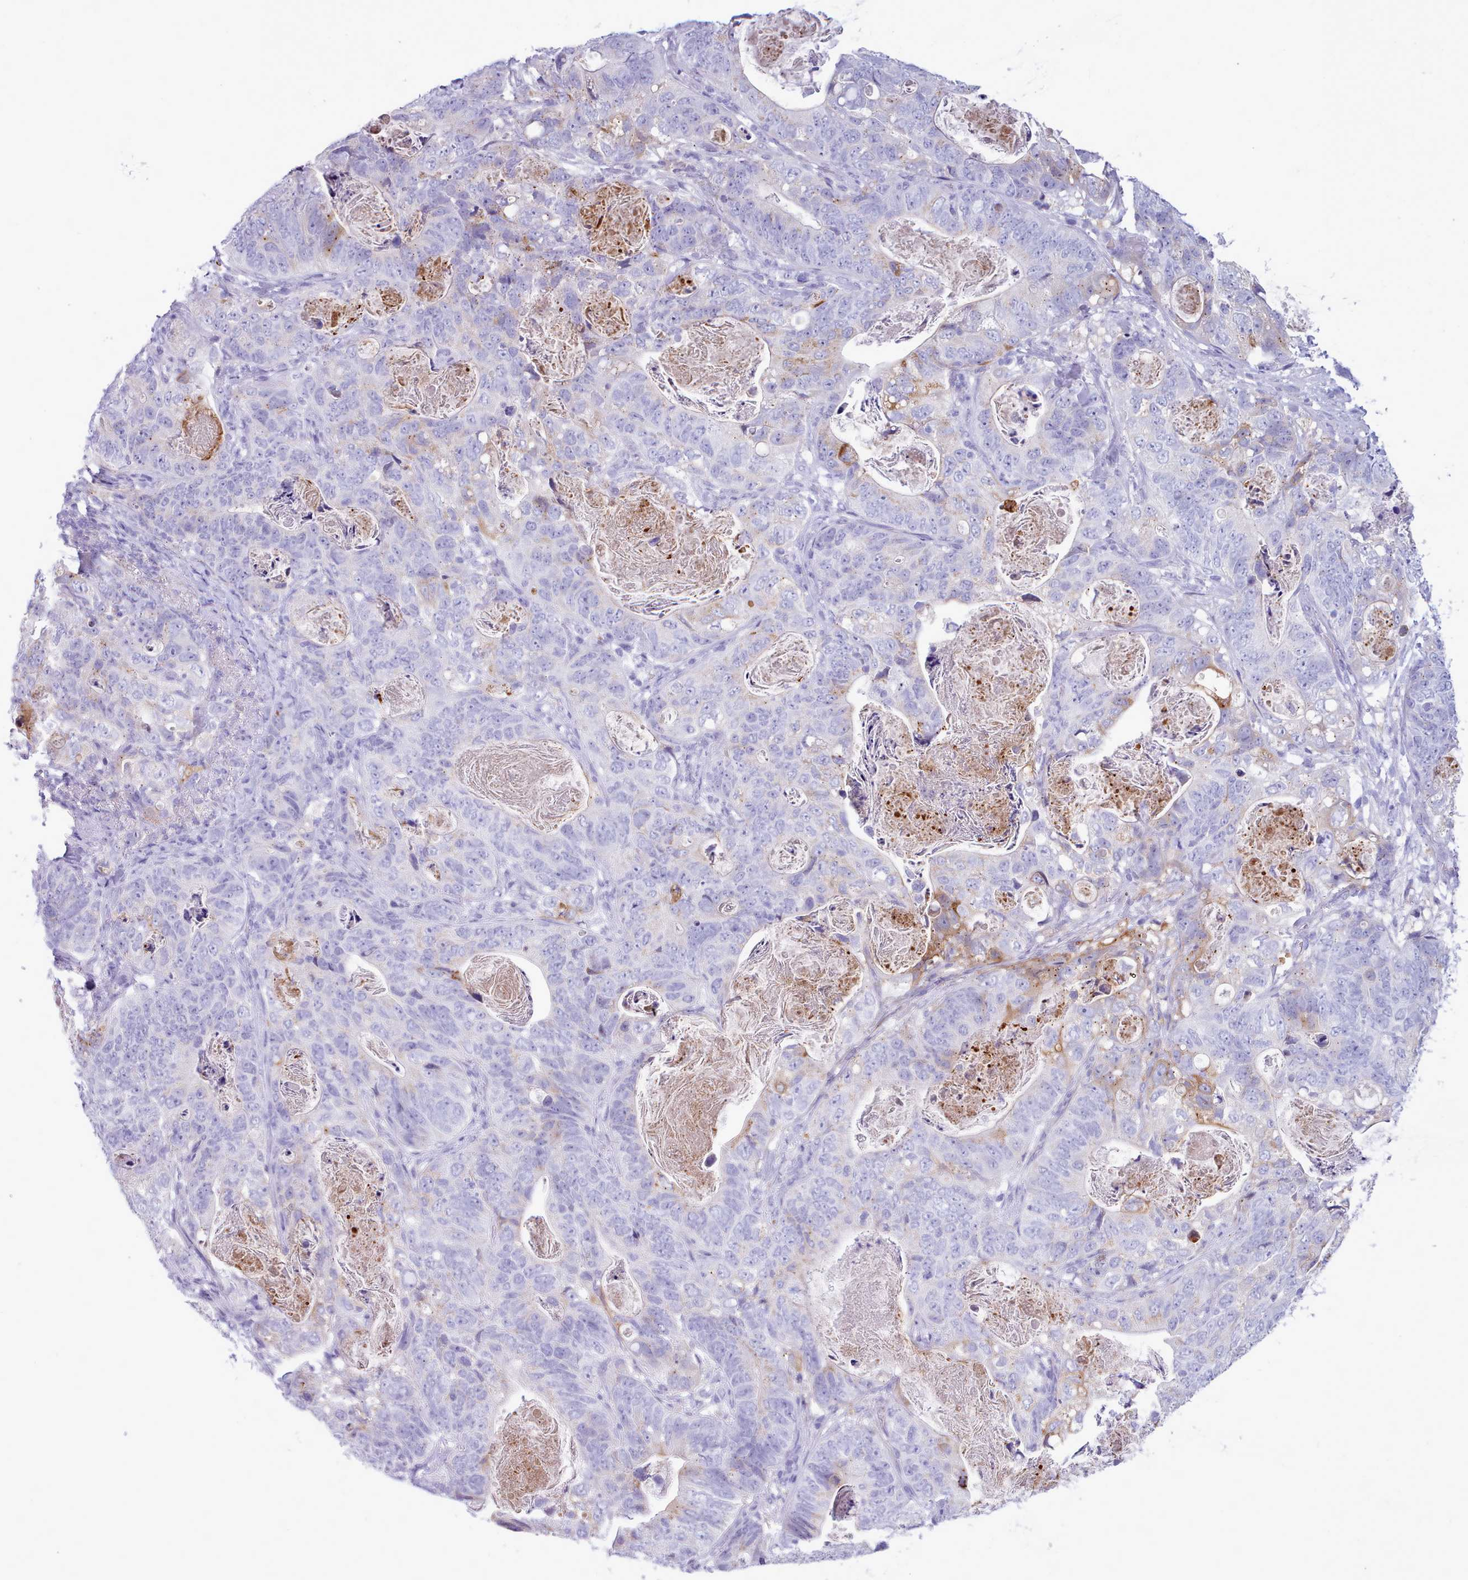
{"staining": {"intensity": "moderate", "quantity": "<25%", "location": "cytoplasmic/membranous"}, "tissue": "stomach cancer", "cell_type": "Tumor cells", "image_type": "cancer", "snomed": [{"axis": "morphology", "description": "Normal tissue, NOS"}, {"axis": "morphology", "description": "Adenocarcinoma, NOS"}, {"axis": "topography", "description": "Stomach"}], "caption": "Stomach cancer stained with immunohistochemistry exhibits moderate cytoplasmic/membranous positivity in about <25% of tumor cells.", "gene": "NKX1-2", "patient": {"sex": "female", "age": 89}}